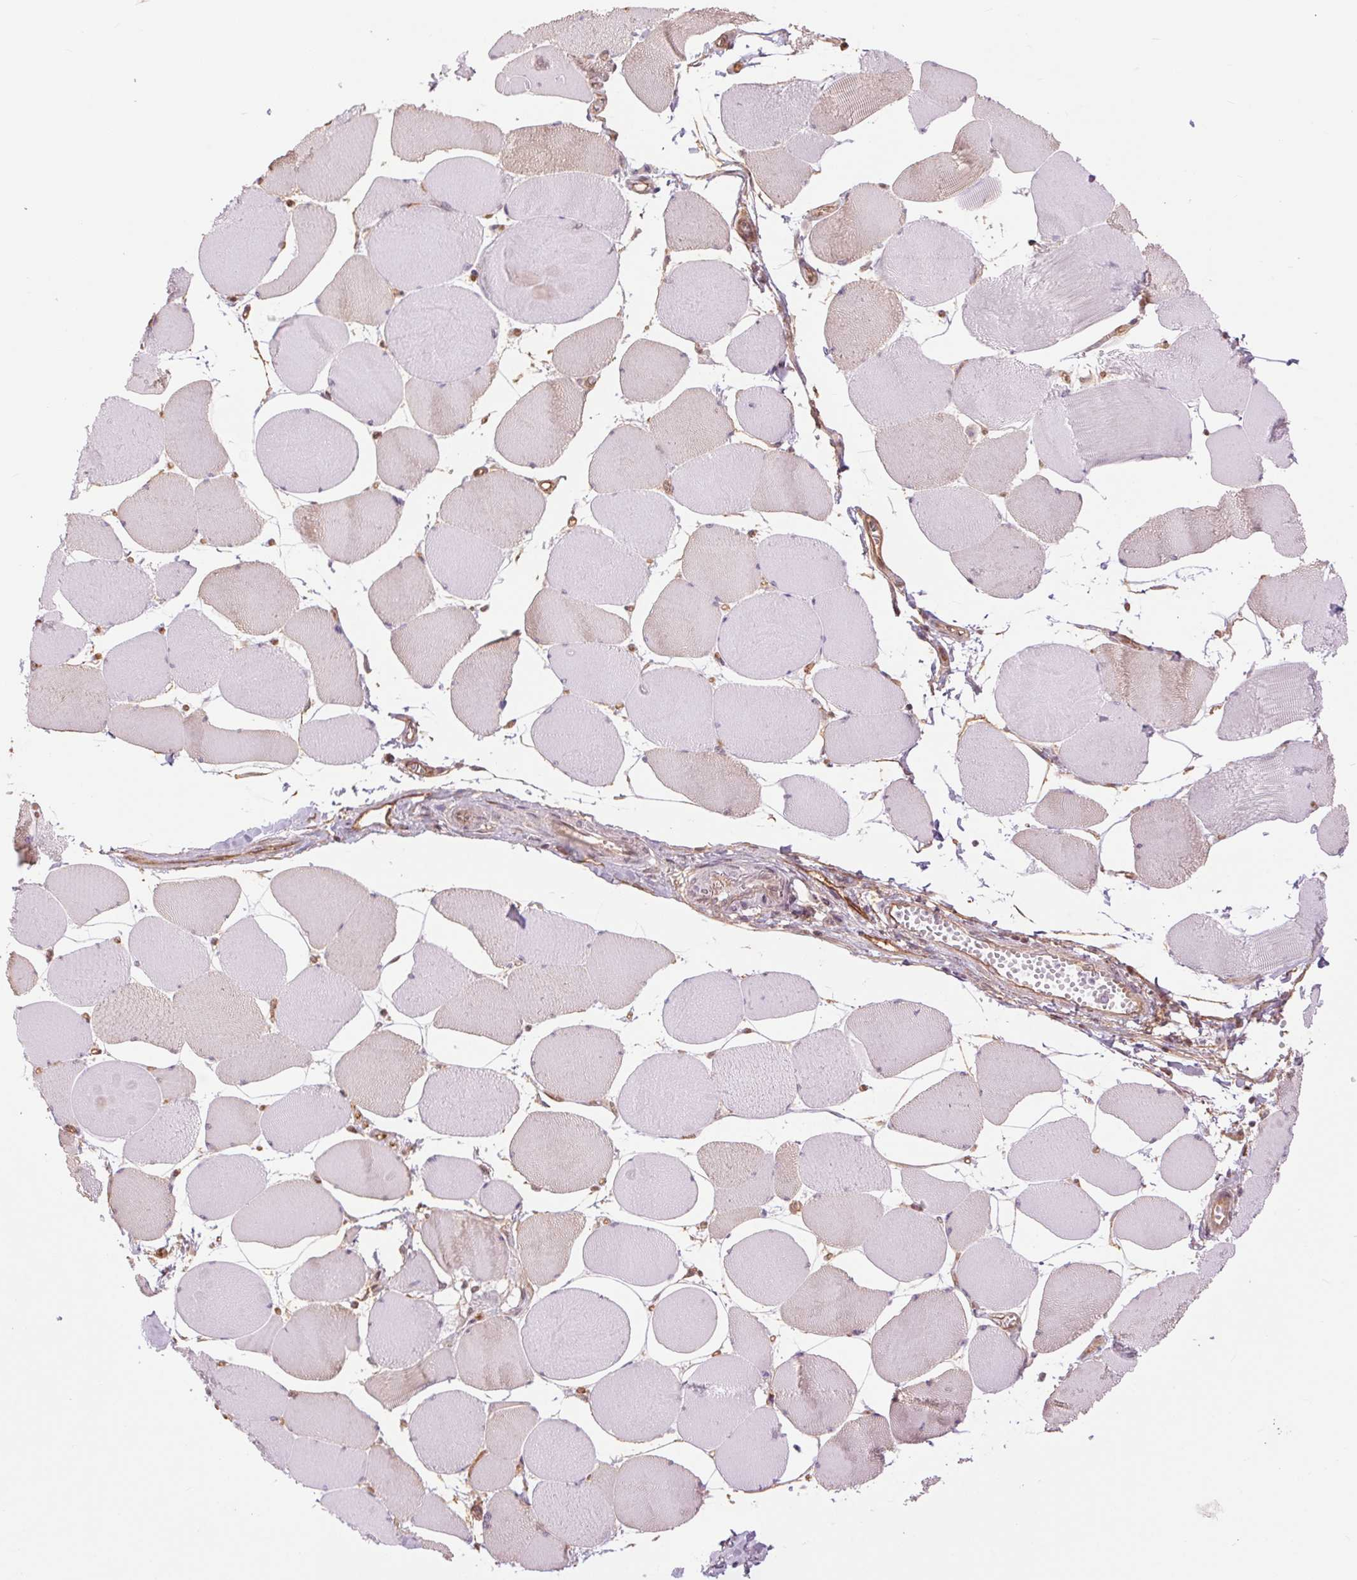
{"staining": {"intensity": "weak", "quantity": "<25%", "location": "cytoplasmic/membranous"}, "tissue": "skeletal muscle", "cell_type": "Myocytes", "image_type": "normal", "snomed": [{"axis": "morphology", "description": "Normal tissue, NOS"}, {"axis": "topography", "description": "Skeletal muscle"}], "caption": "DAB (3,3'-diaminobenzidine) immunohistochemical staining of normal human skeletal muscle demonstrates no significant expression in myocytes.", "gene": "PALM", "patient": {"sex": "female", "age": 75}}